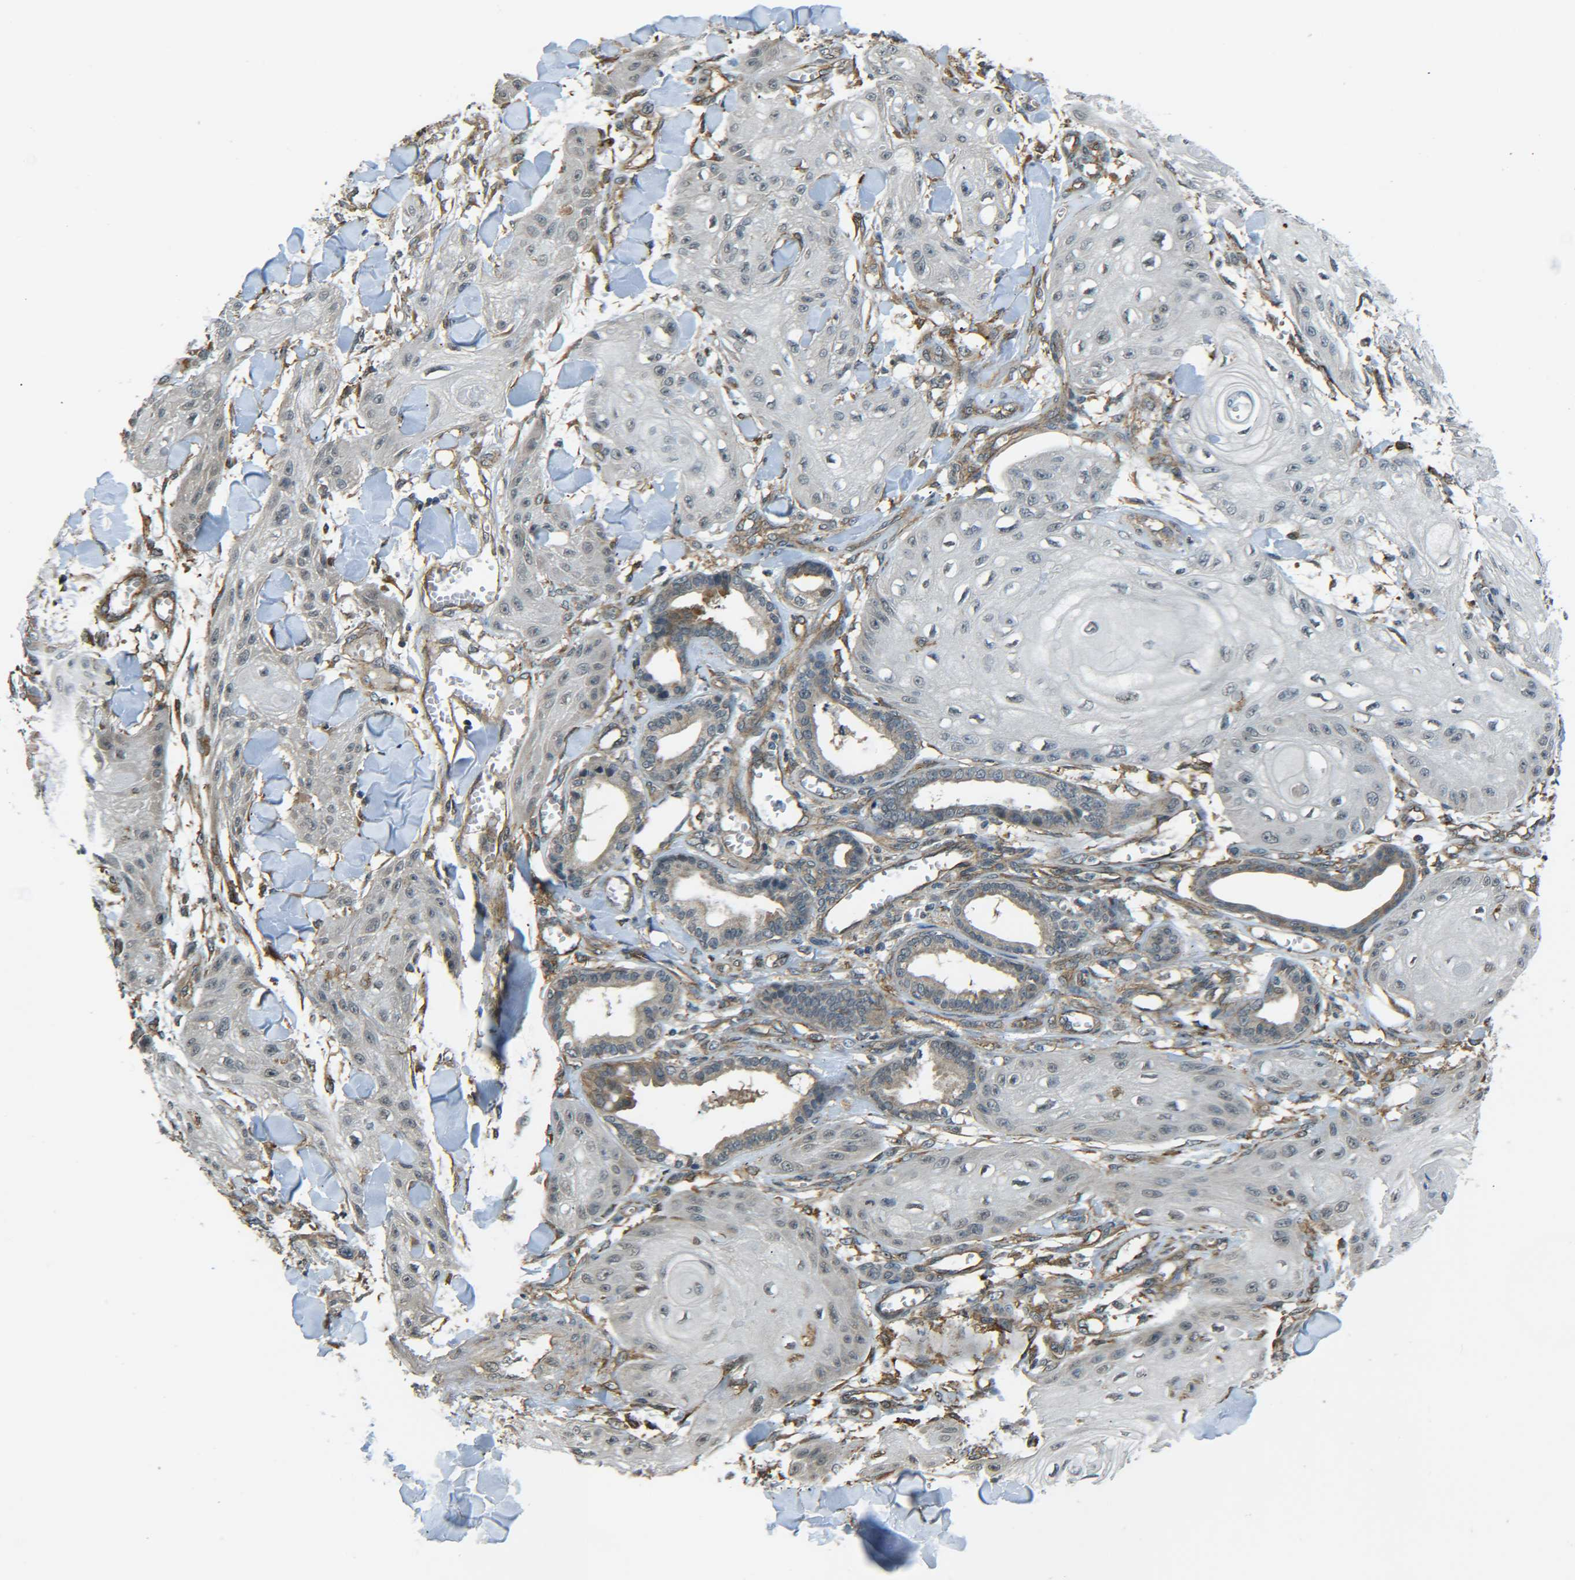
{"staining": {"intensity": "negative", "quantity": "none", "location": "none"}, "tissue": "skin cancer", "cell_type": "Tumor cells", "image_type": "cancer", "snomed": [{"axis": "morphology", "description": "Squamous cell carcinoma, NOS"}, {"axis": "topography", "description": "Skin"}], "caption": "Skin cancer stained for a protein using immunohistochemistry (IHC) exhibits no expression tumor cells.", "gene": "DAB2", "patient": {"sex": "male", "age": 74}}